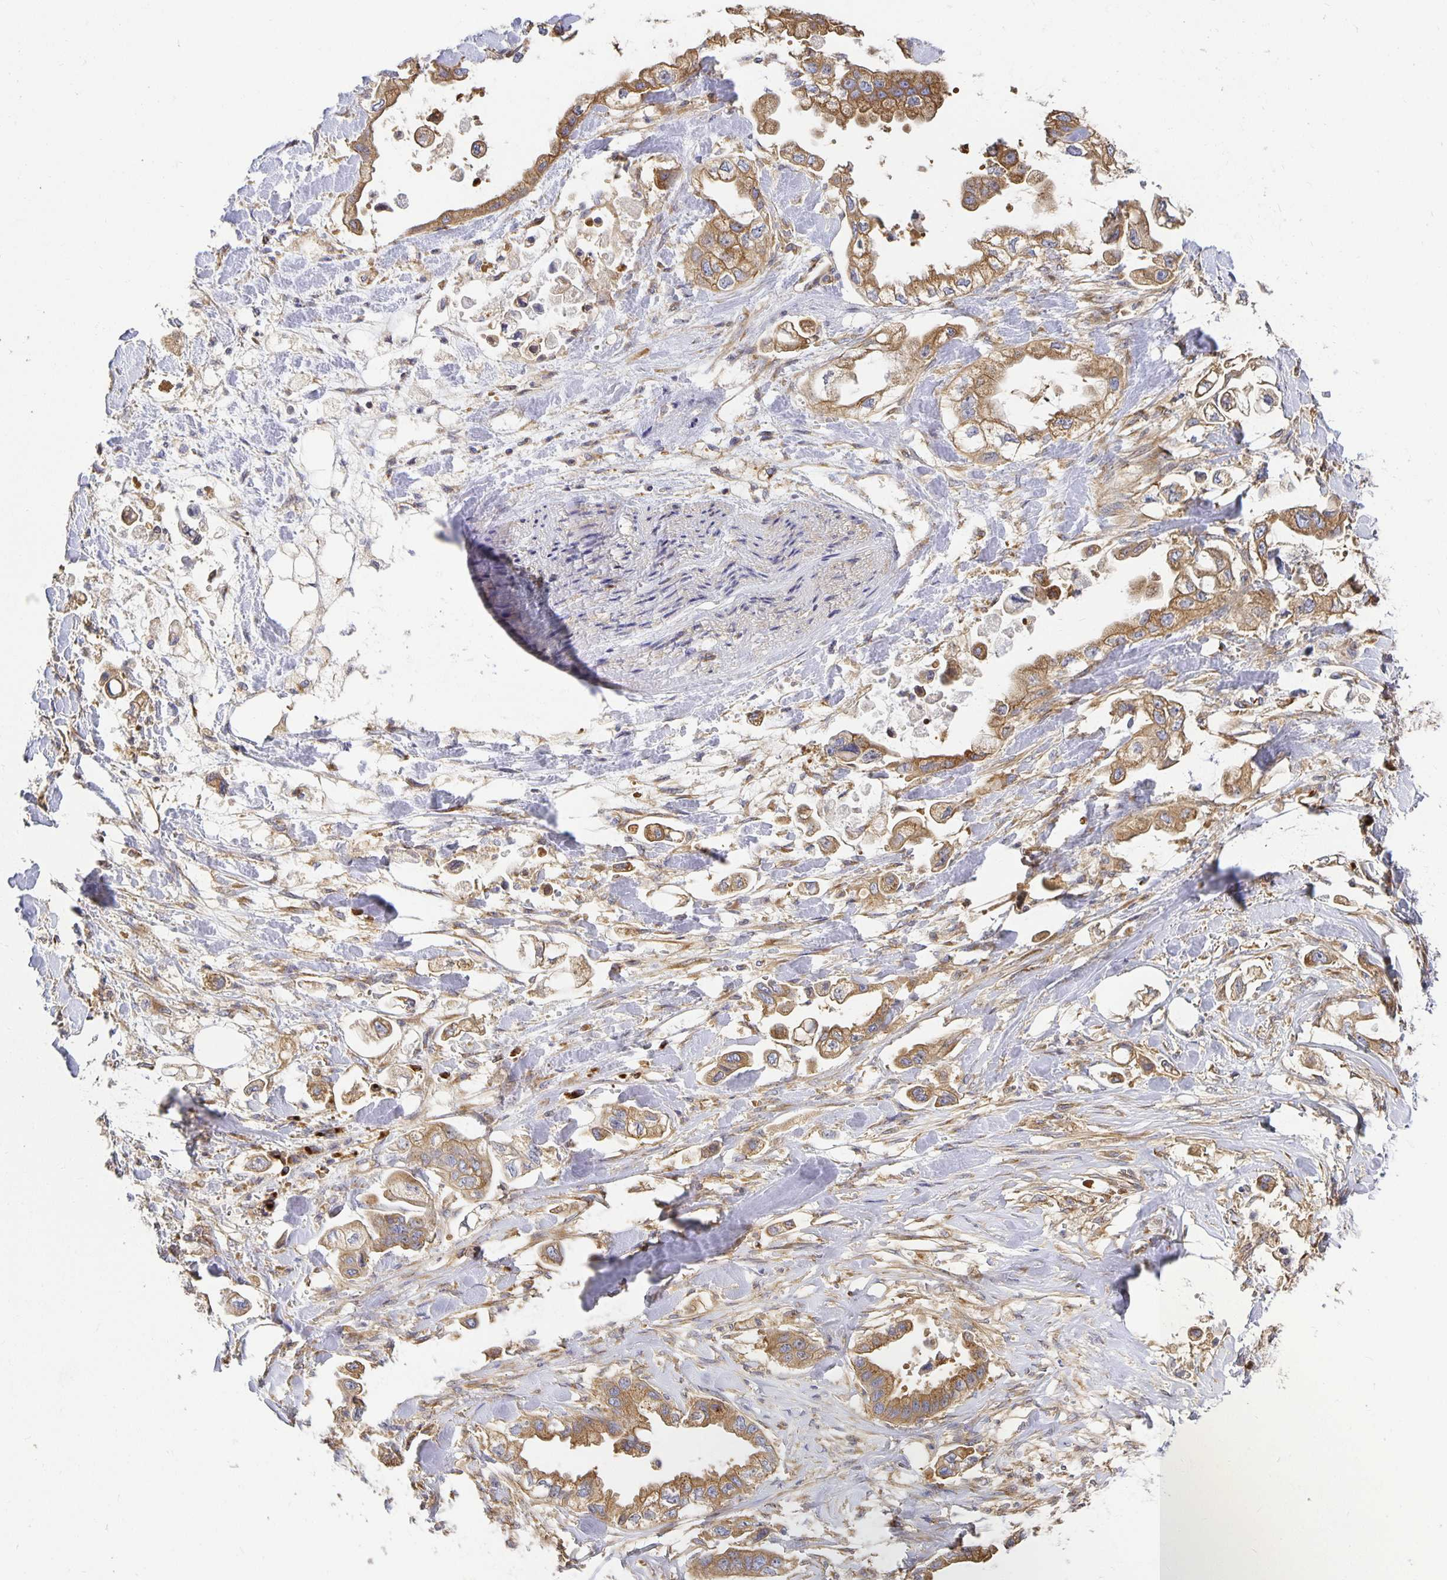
{"staining": {"intensity": "moderate", "quantity": ">75%", "location": "cytoplasmic/membranous"}, "tissue": "stomach cancer", "cell_type": "Tumor cells", "image_type": "cancer", "snomed": [{"axis": "morphology", "description": "Adenocarcinoma, NOS"}, {"axis": "topography", "description": "Stomach"}], "caption": "A micrograph of adenocarcinoma (stomach) stained for a protein exhibits moderate cytoplasmic/membranous brown staining in tumor cells.", "gene": "USO1", "patient": {"sex": "male", "age": 62}}